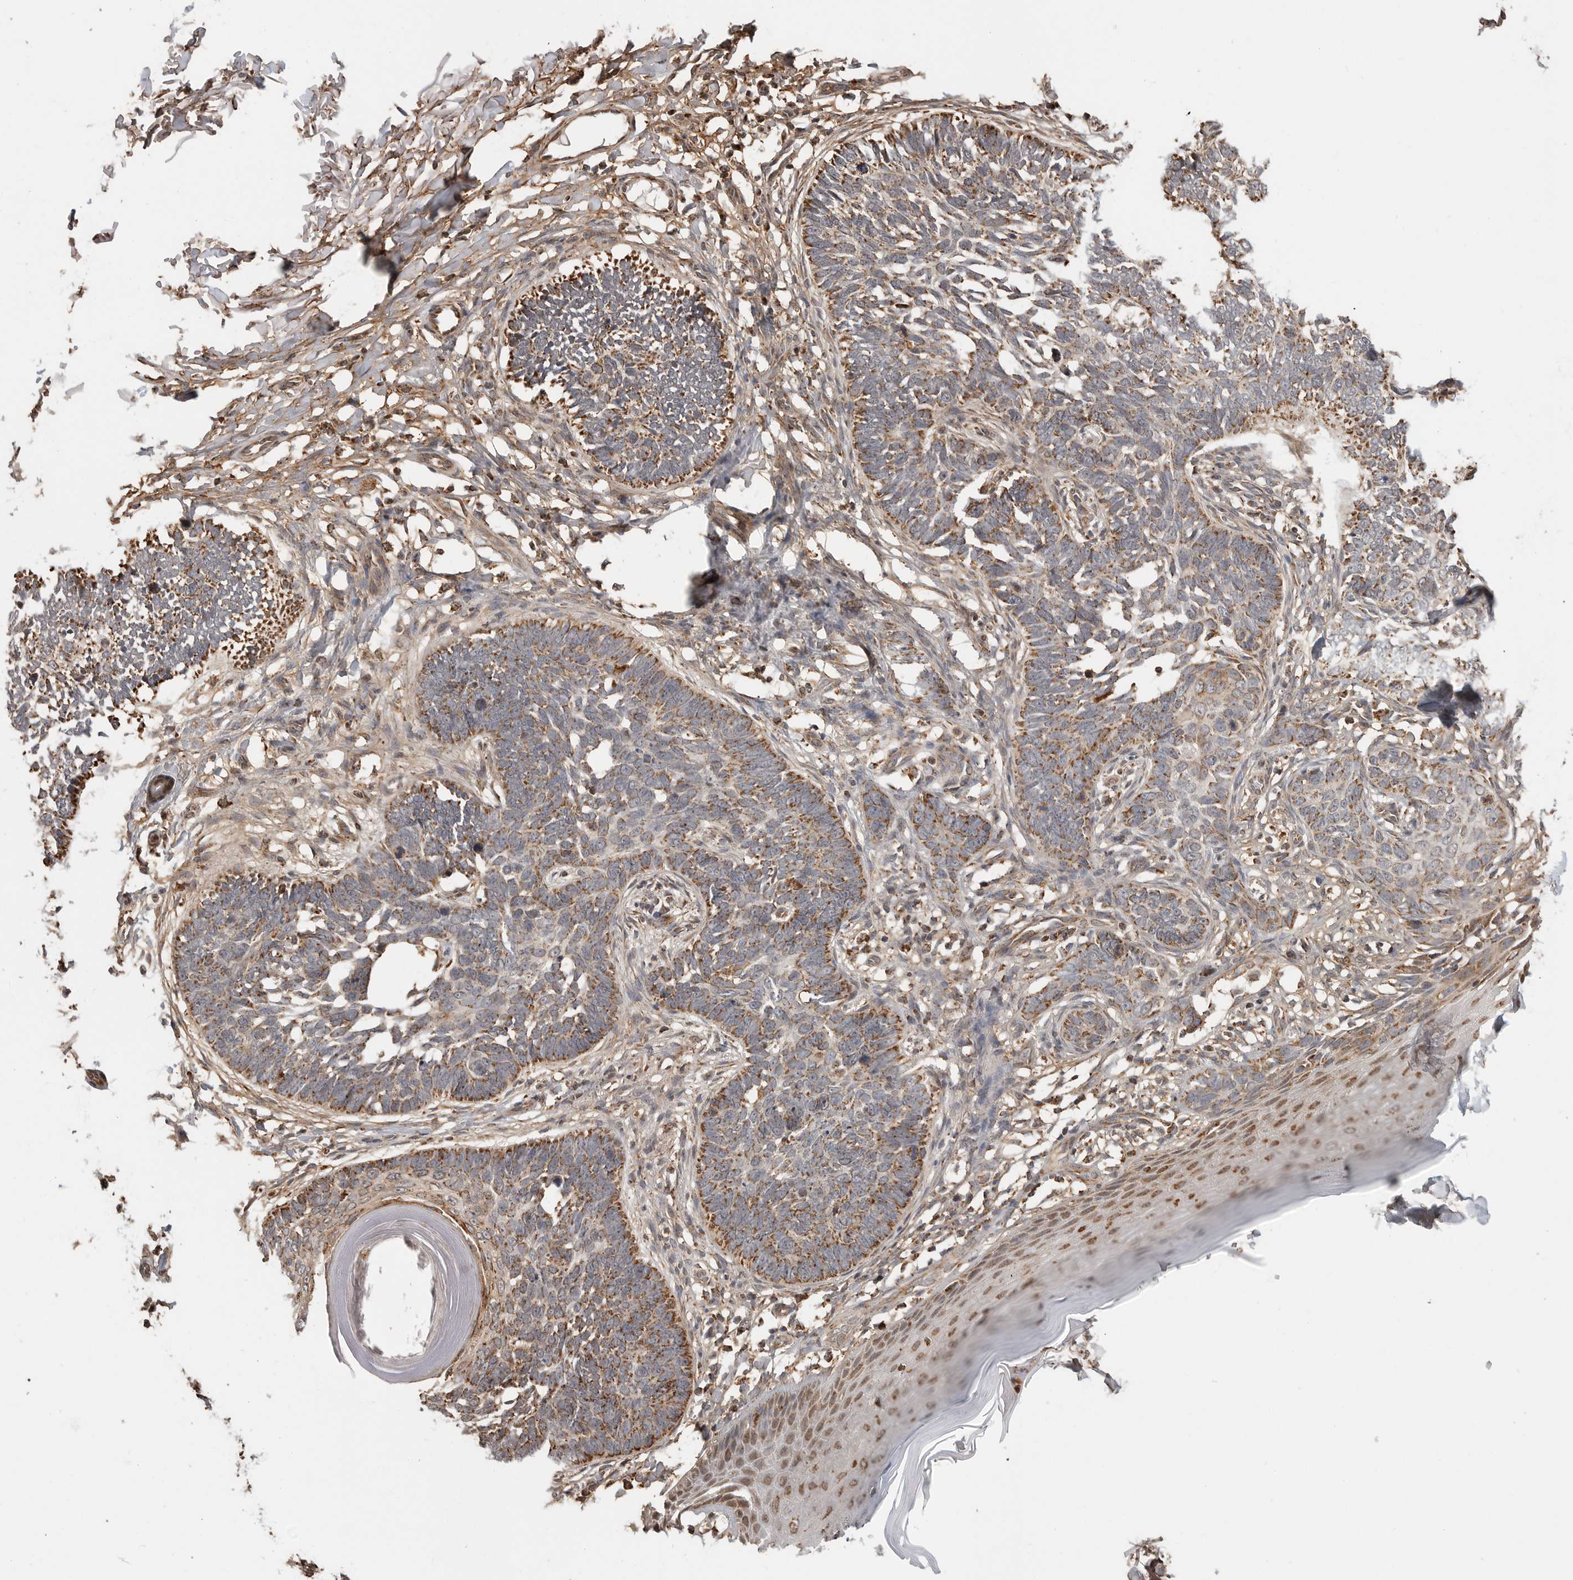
{"staining": {"intensity": "moderate", "quantity": ">75%", "location": "cytoplasmic/membranous"}, "tissue": "skin cancer", "cell_type": "Tumor cells", "image_type": "cancer", "snomed": [{"axis": "morphology", "description": "Normal tissue, NOS"}, {"axis": "morphology", "description": "Basal cell carcinoma"}, {"axis": "topography", "description": "Skin"}], "caption": "Skin cancer (basal cell carcinoma) stained for a protein (brown) reveals moderate cytoplasmic/membranous positive staining in about >75% of tumor cells.", "gene": "GCNT2", "patient": {"sex": "male", "age": 77}}